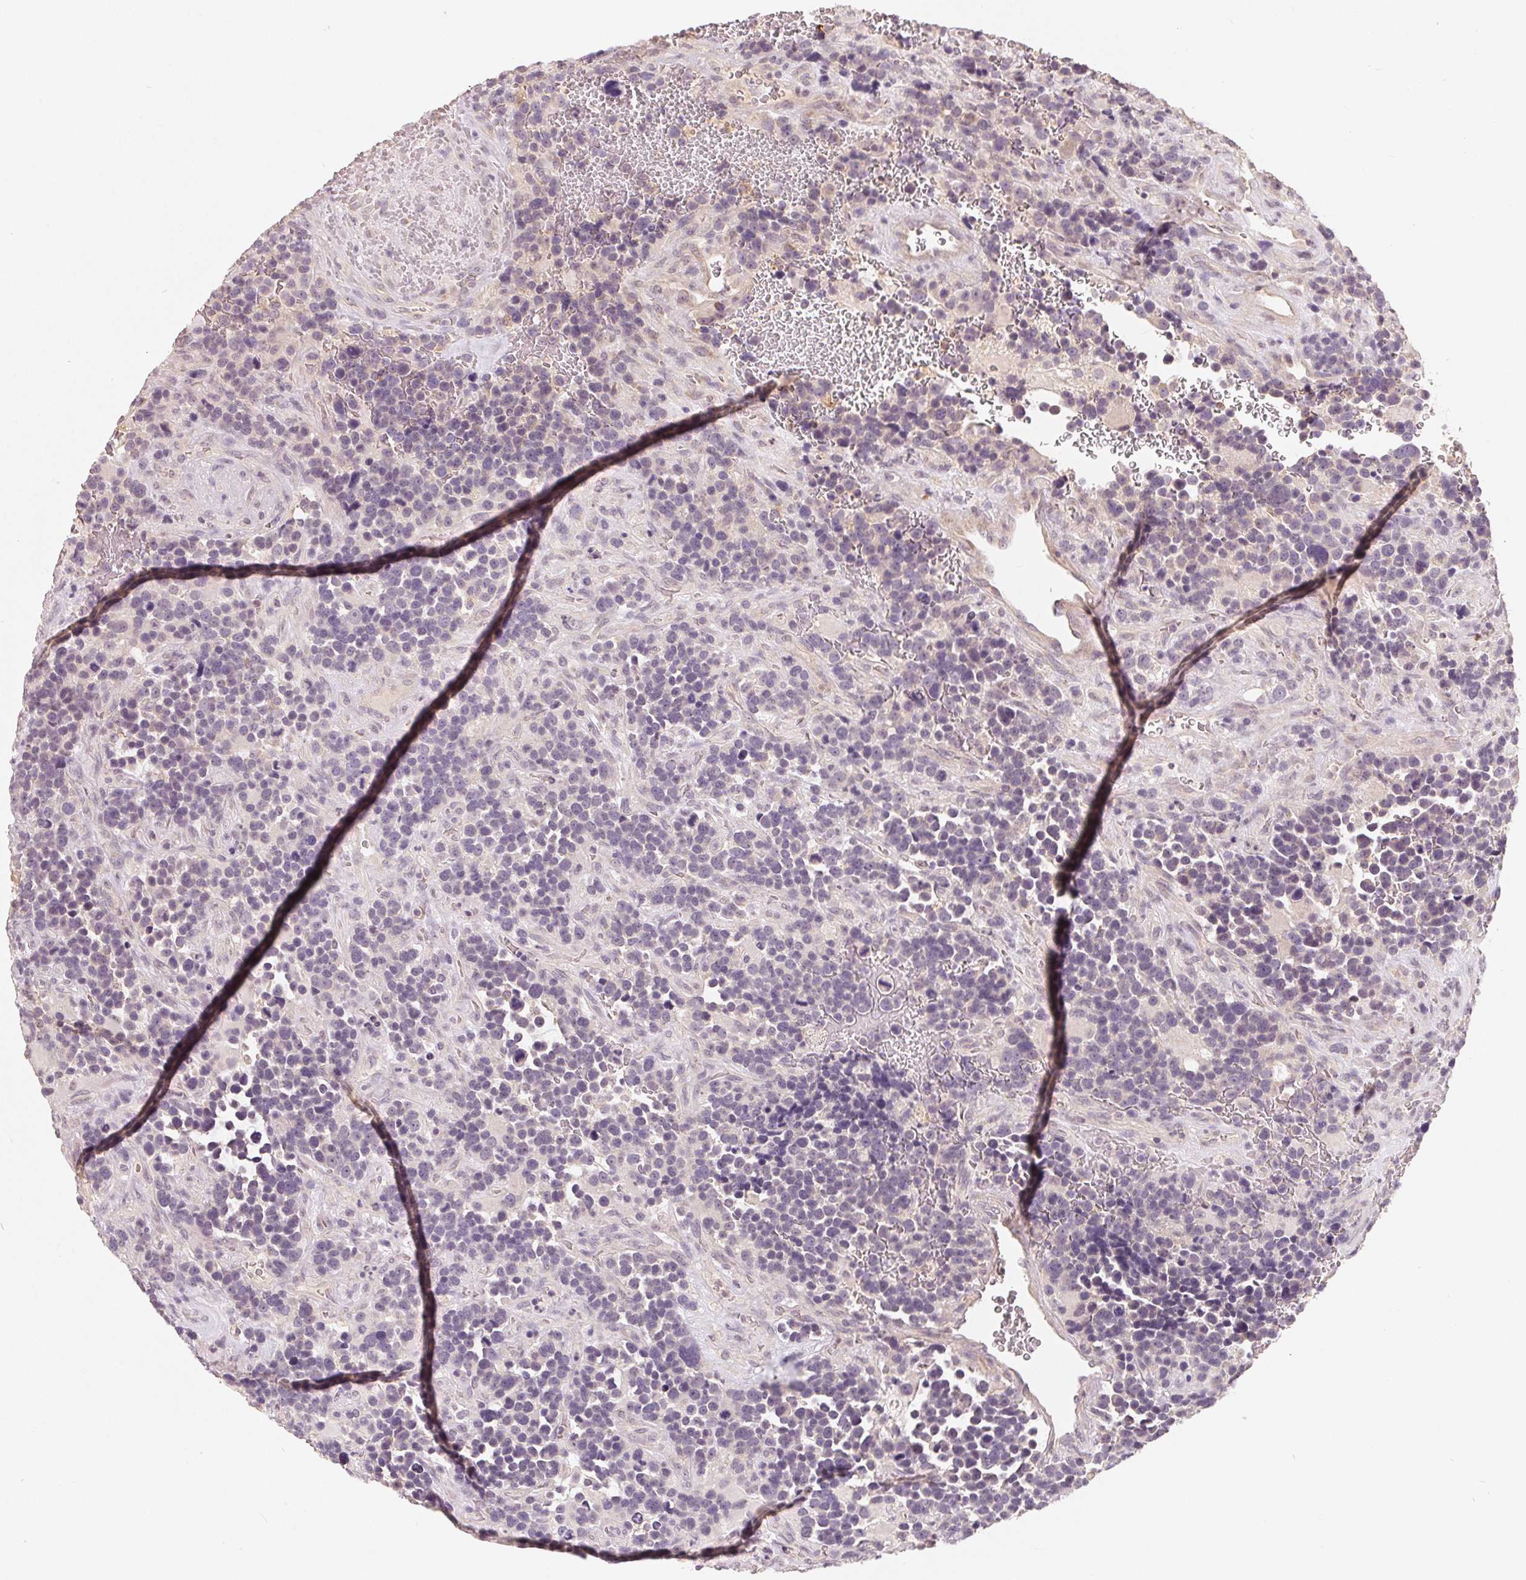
{"staining": {"intensity": "negative", "quantity": "none", "location": "none"}, "tissue": "glioma", "cell_type": "Tumor cells", "image_type": "cancer", "snomed": [{"axis": "morphology", "description": "Glioma, malignant, High grade"}, {"axis": "topography", "description": "Brain"}], "caption": "Human malignant glioma (high-grade) stained for a protein using immunohistochemistry demonstrates no expression in tumor cells.", "gene": "GHITM", "patient": {"sex": "male", "age": 33}}